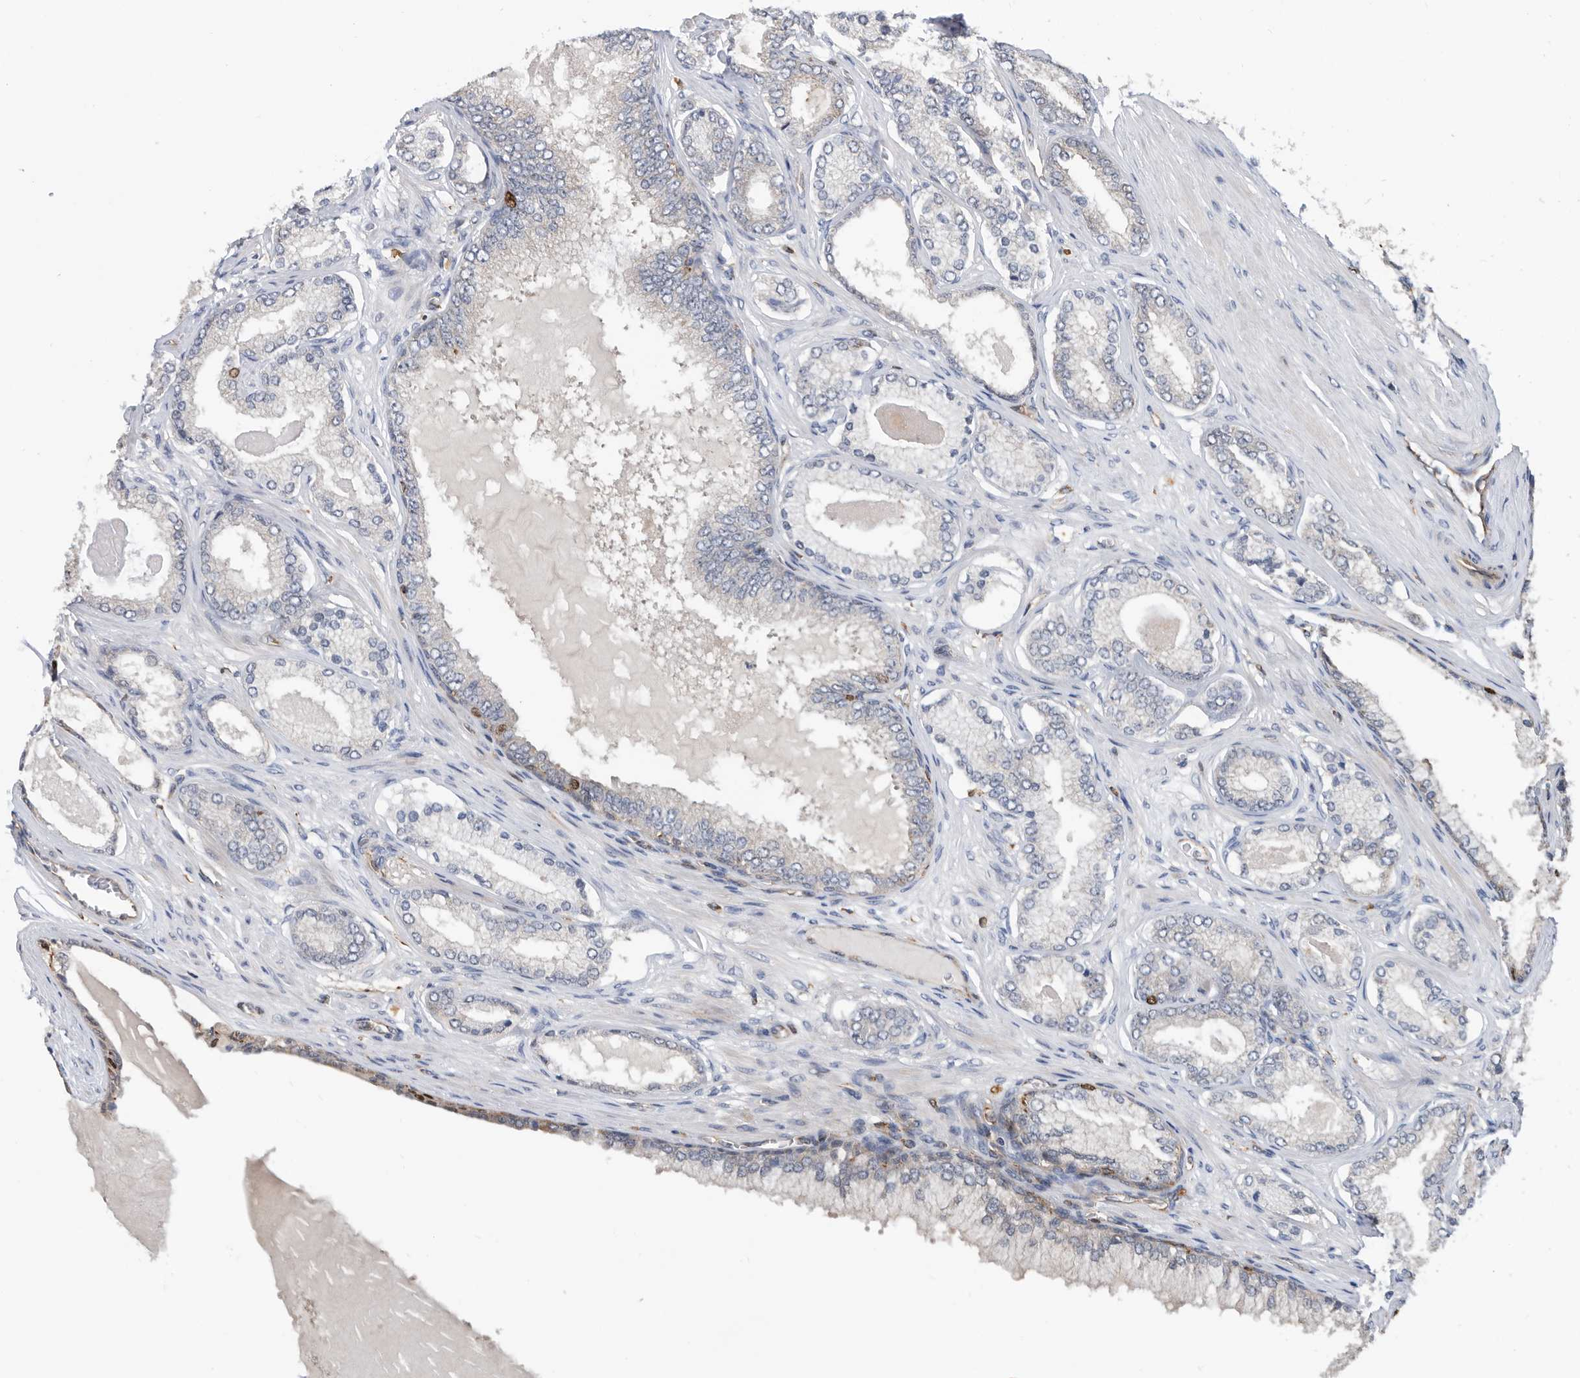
{"staining": {"intensity": "negative", "quantity": "none", "location": "none"}, "tissue": "prostate cancer", "cell_type": "Tumor cells", "image_type": "cancer", "snomed": [{"axis": "morphology", "description": "Adenocarcinoma, Low grade"}, {"axis": "topography", "description": "Prostate"}], "caption": "IHC micrograph of prostate low-grade adenocarcinoma stained for a protein (brown), which demonstrates no expression in tumor cells.", "gene": "ATAD2", "patient": {"sex": "male", "age": 70}}